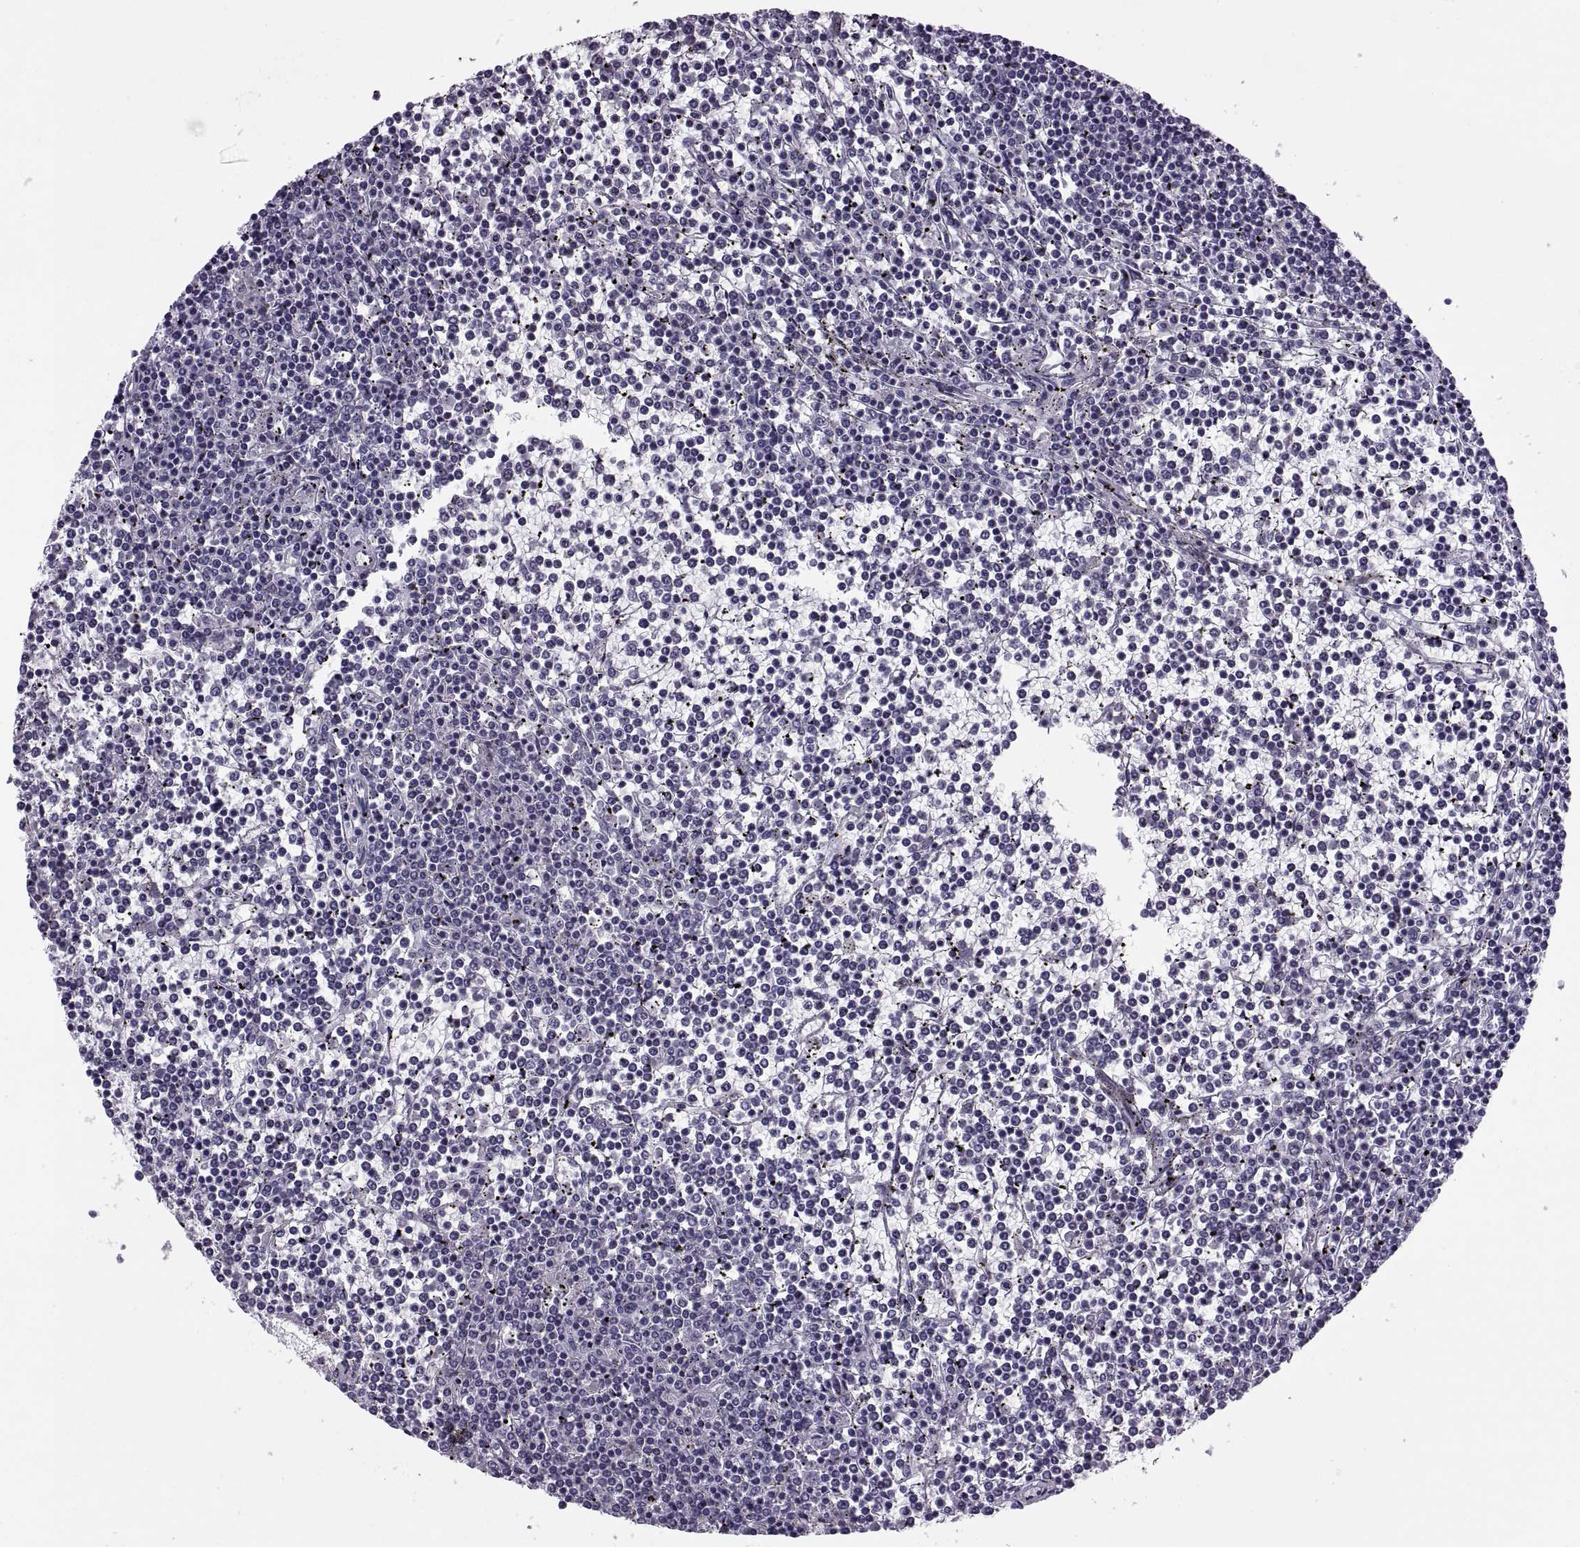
{"staining": {"intensity": "negative", "quantity": "none", "location": "none"}, "tissue": "lymphoma", "cell_type": "Tumor cells", "image_type": "cancer", "snomed": [{"axis": "morphology", "description": "Malignant lymphoma, non-Hodgkin's type, Low grade"}, {"axis": "topography", "description": "Spleen"}], "caption": "The histopathology image exhibits no staining of tumor cells in low-grade malignant lymphoma, non-Hodgkin's type.", "gene": "SYNGR4", "patient": {"sex": "female", "age": 19}}